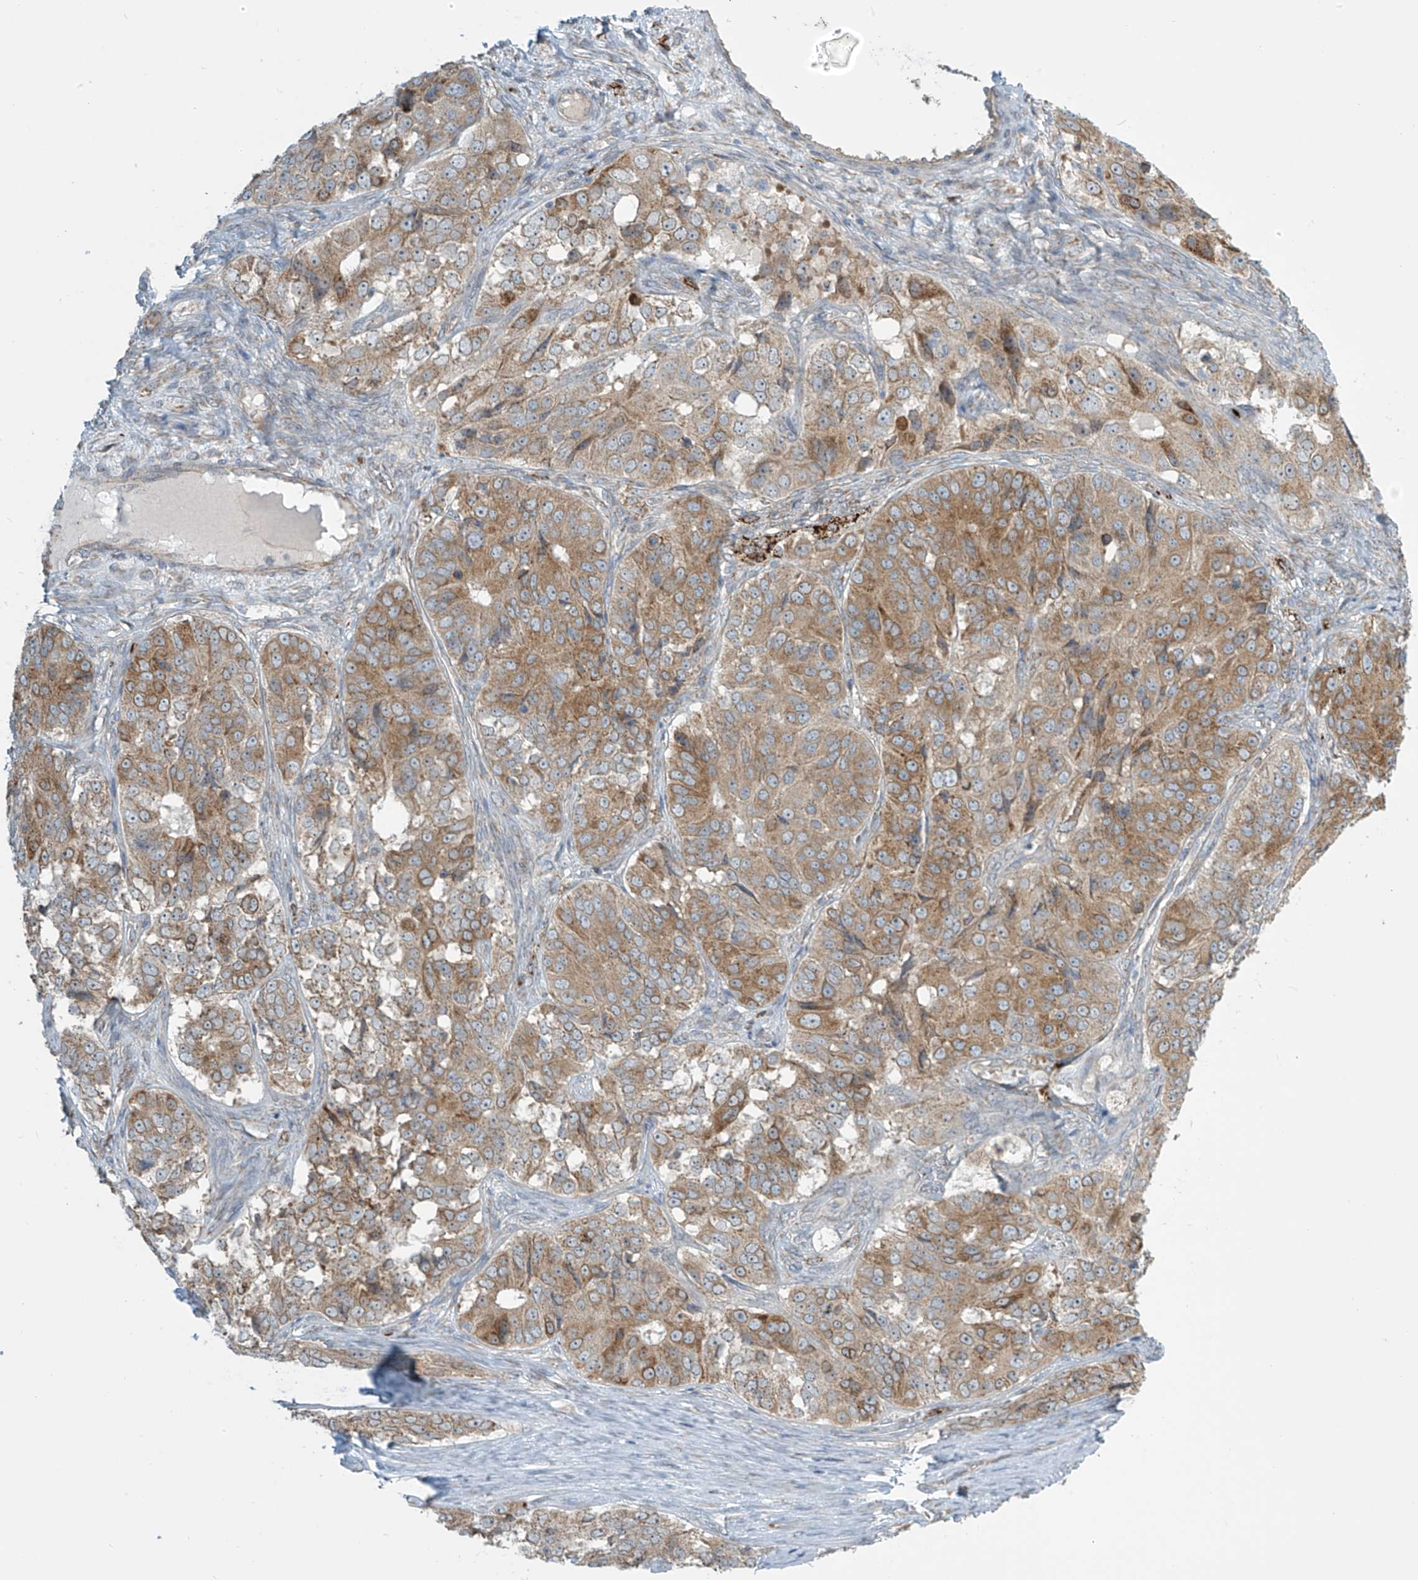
{"staining": {"intensity": "moderate", "quantity": ">75%", "location": "cytoplasmic/membranous"}, "tissue": "ovarian cancer", "cell_type": "Tumor cells", "image_type": "cancer", "snomed": [{"axis": "morphology", "description": "Carcinoma, endometroid"}, {"axis": "topography", "description": "Ovary"}], "caption": "Immunohistochemical staining of human ovarian cancer (endometroid carcinoma) exhibits medium levels of moderate cytoplasmic/membranous expression in approximately >75% of tumor cells.", "gene": "LZTS3", "patient": {"sex": "female", "age": 51}}